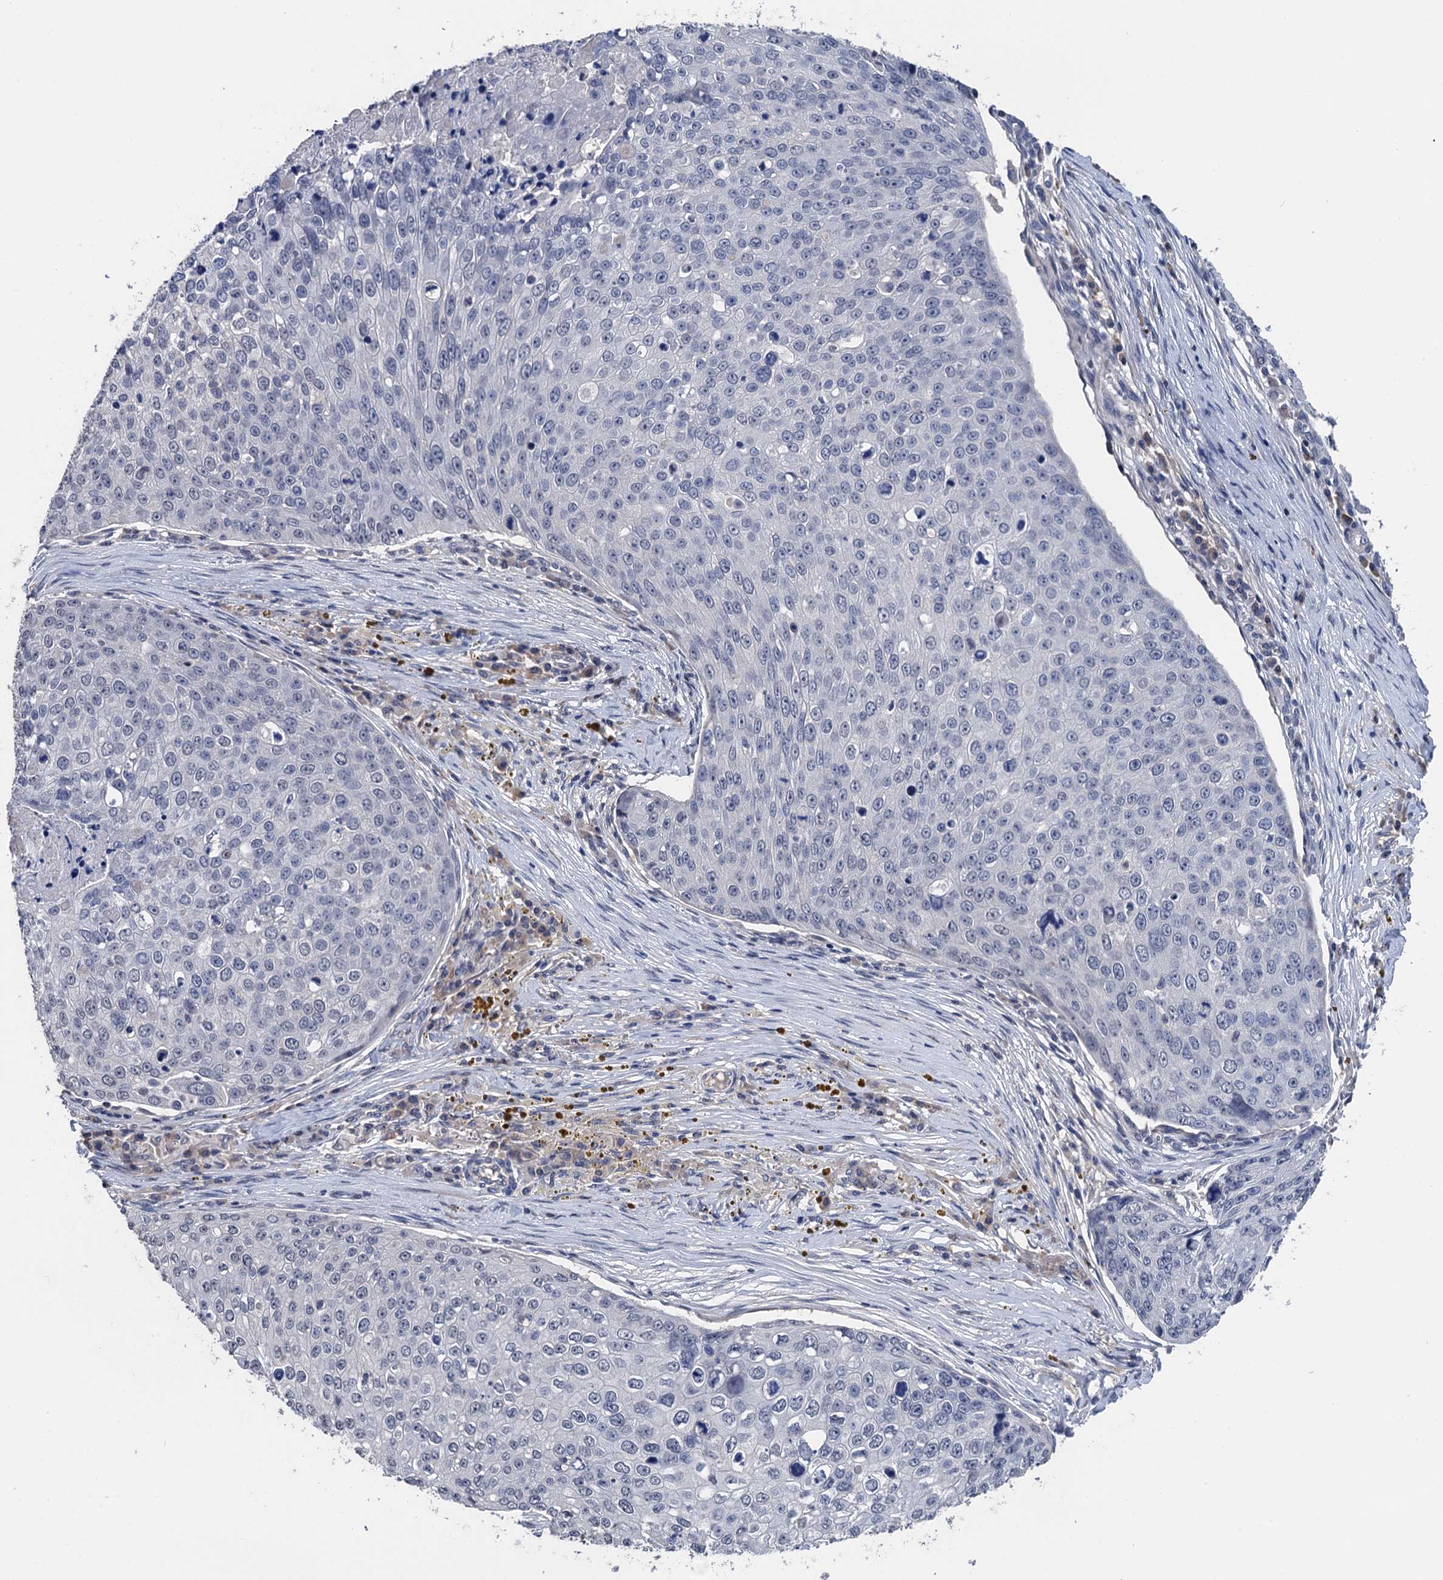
{"staining": {"intensity": "negative", "quantity": "none", "location": "none"}, "tissue": "skin cancer", "cell_type": "Tumor cells", "image_type": "cancer", "snomed": [{"axis": "morphology", "description": "Squamous cell carcinoma, NOS"}, {"axis": "topography", "description": "Skin"}], "caption": "Skin cancer (squamous cell carcinoma) was stained to show a protein in brown. There is no significant expression in tumor cells.", "gene": "ART5", "patient": {"sex": "male", "age": 71}}